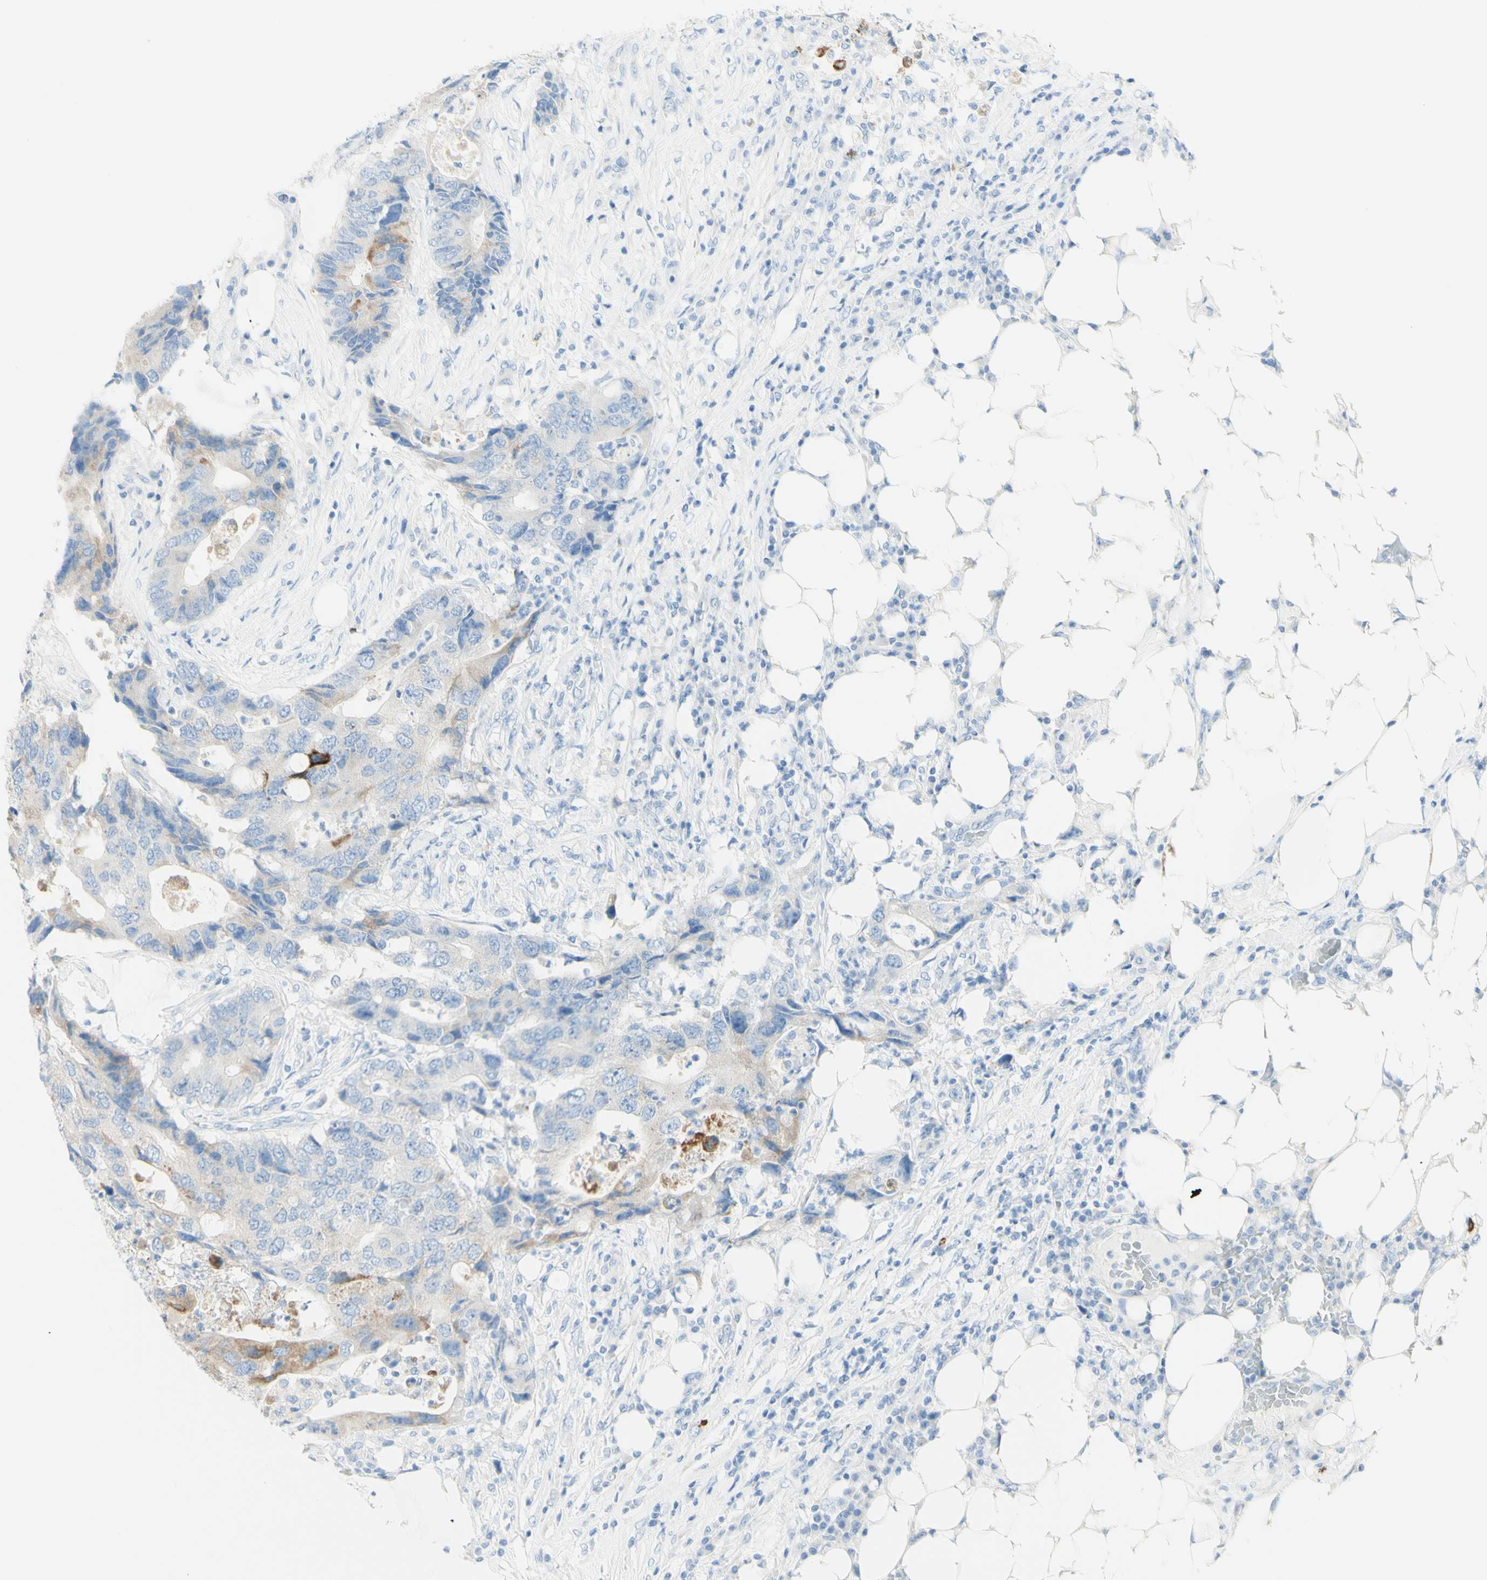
{"staining": {"intensity": "weak", "quantity": "25%-75%", "location": "cytoplasmic/membranous"}, "tissue": "colorectal cancer", "cell_type": "Tumor cells", "image_type": "cancer", "snomed": [{"axis": "morphology", "description": "Adenocarcinoma, NOS"}, {"axis": "topography", "description": "Colon"}], "caption": "About 25%-75% of tumor cells in human colorectal cancer (adenocarcinoma) show weak cytoplasmic/membranous protein staining as visualized by brown immunohistochemical staining.", "gene": "LETM1", "patient": {"sex": "male", "age": 71}}